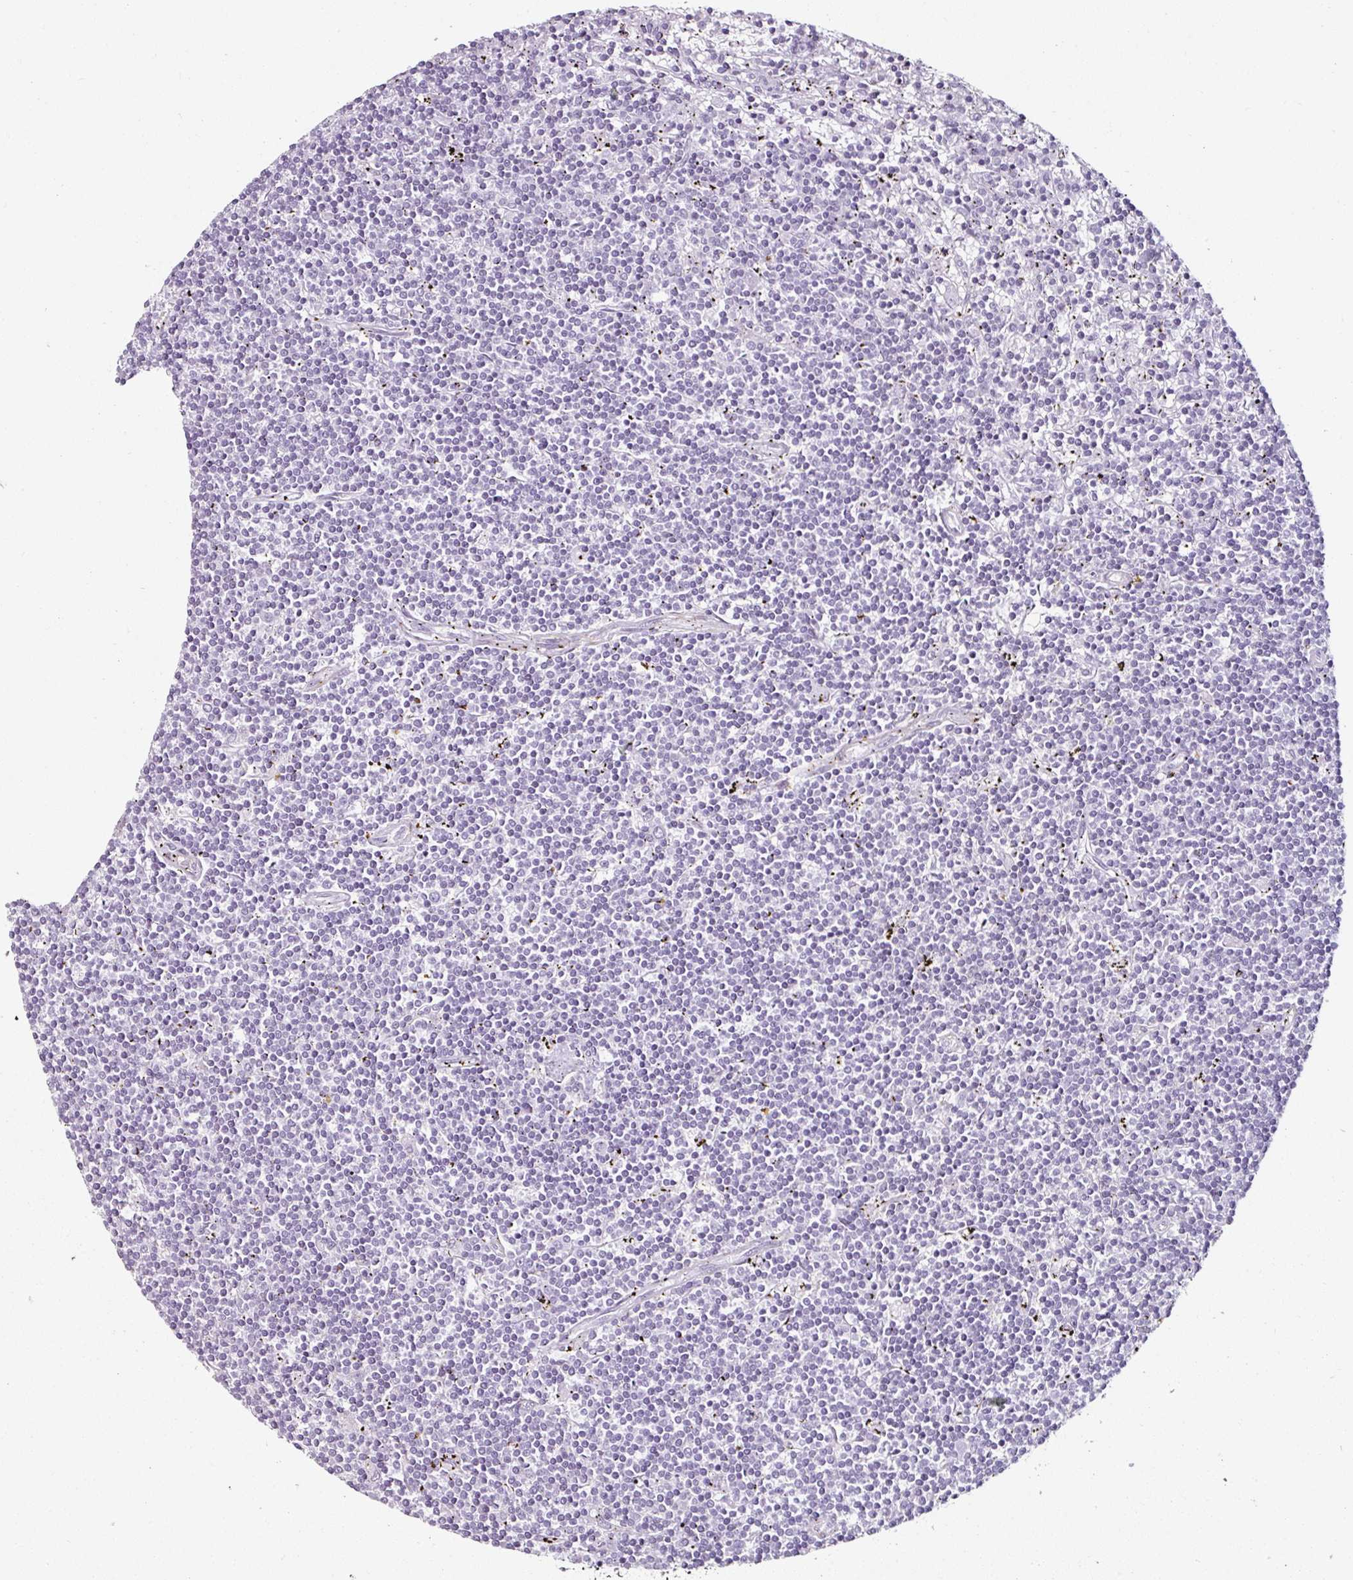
{"staining": {"intensity": "negative", "quantity": "none", "location": "none"}, "tissue": "lymphoma", "cell_type": "Tumor cells", "image_type": "cancer", "snomed": [{"axis": "morphology", "description": "Malignant lymphoma, non-Hodgkin's type, Low grade"}, {"axis": "topography", "description": "Spleen"}], "caption": "Immunohistochemistry (IHC) micrograph of neoplastic tissue: lymphoma stained with DAB shows no significant protein positivity in tumor cells. (Brightfield microscopy of DAB (3,3'-diaminobenzidine) IHC at high magnification).", "gene": "CAP2", "patient": {"sex": "male", "age": 76}}